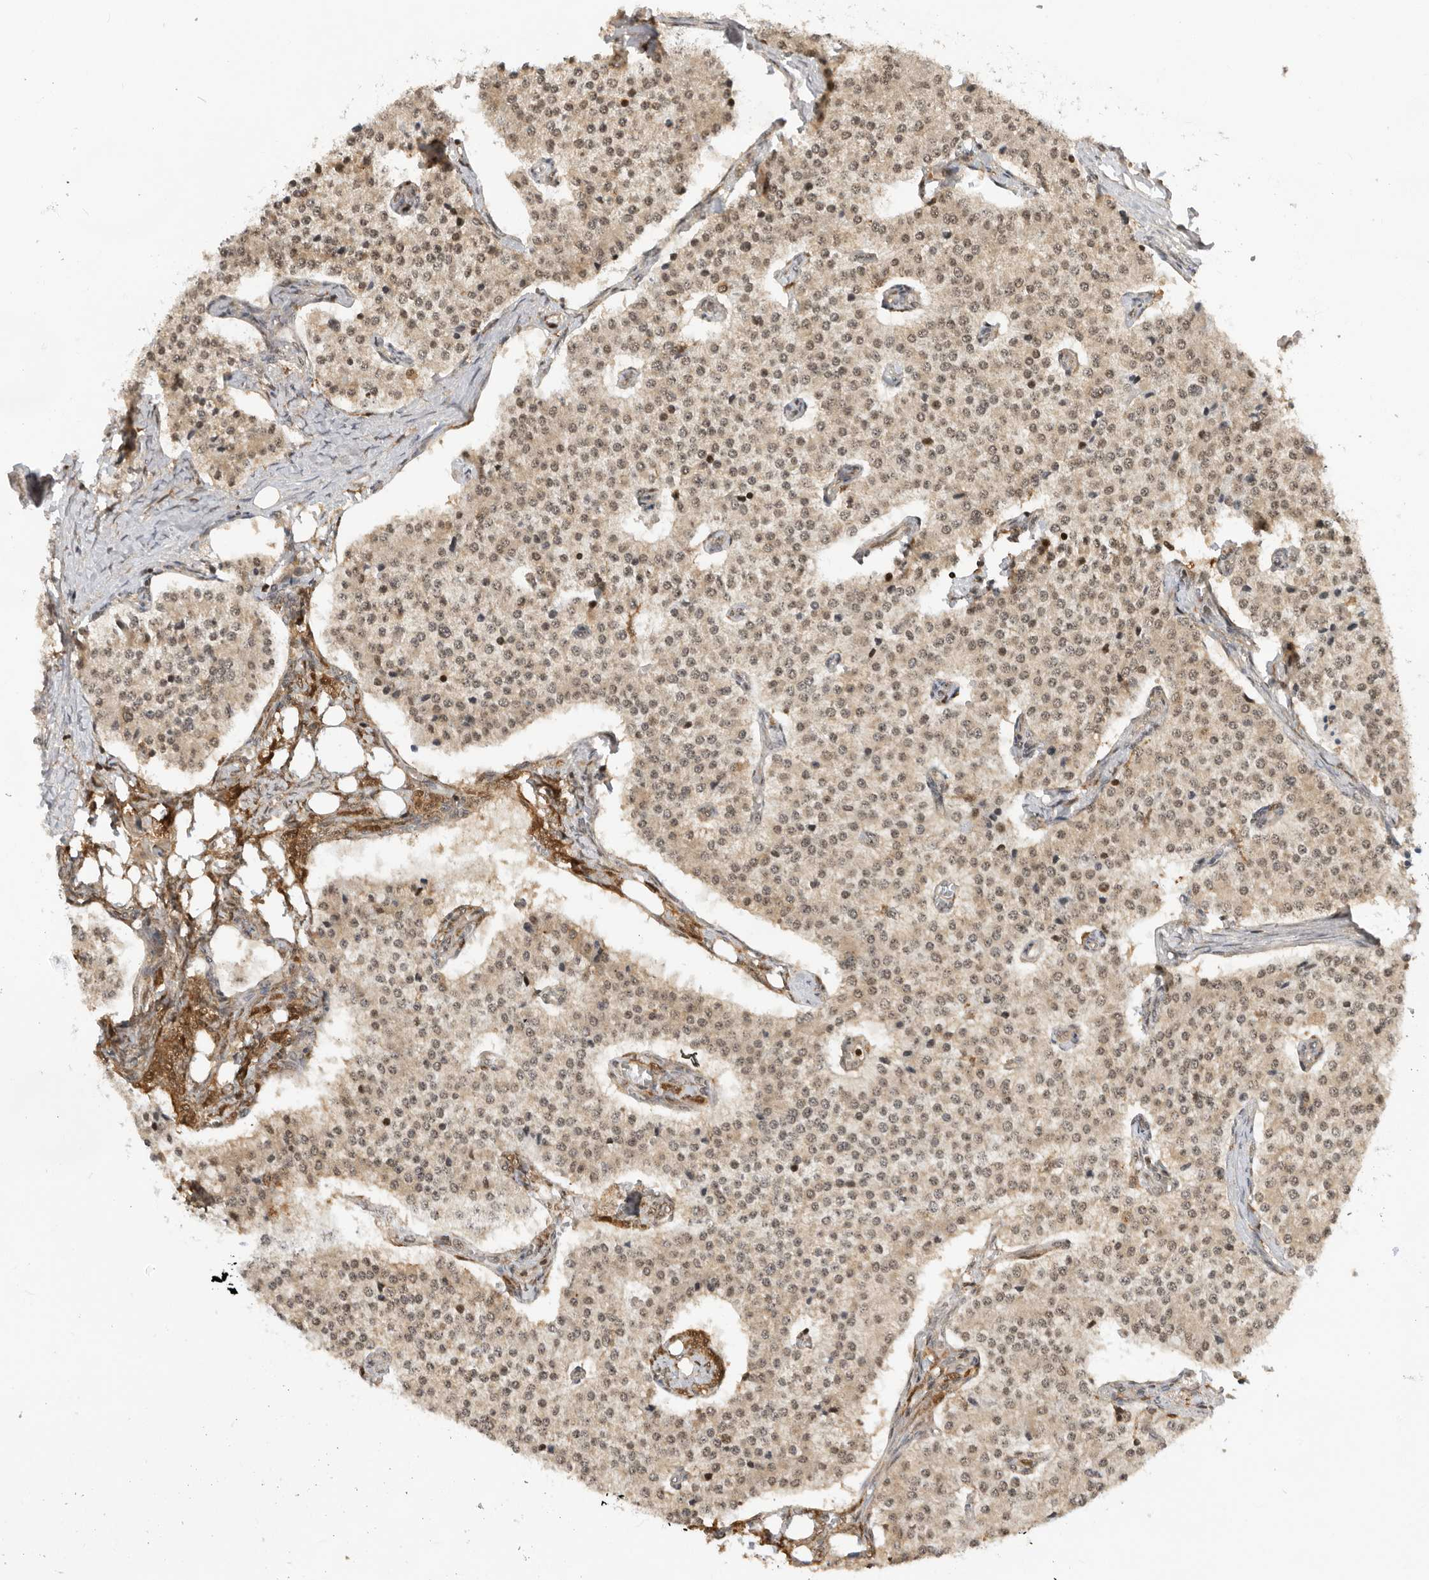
{"staining": {"intensity": "moderate", "quantity": ">75%", "location": "cytoplasmic/membranous,nuclear"}, "tissue": "carcinoid", "cell_type": "Tumor cells", "image_type": "cancer", "snomed": [{"axis": "morphology", "description": "Carcinoid, malignant, NOS"}, {"axis": "topography", "description": "Colon"}], "caption": "Tumor cells display medium levels of moderate cytoplasmic/membranous and nuclear expression in approximately >75% of cells in carcinoid. The protein of interest is stained brown, and the nuclei are stained in blue (DAB IHC with brightfield microscopy, high magnification).", "gene": "ADPRS", "patient": {"sex": "female", "age": 52}}